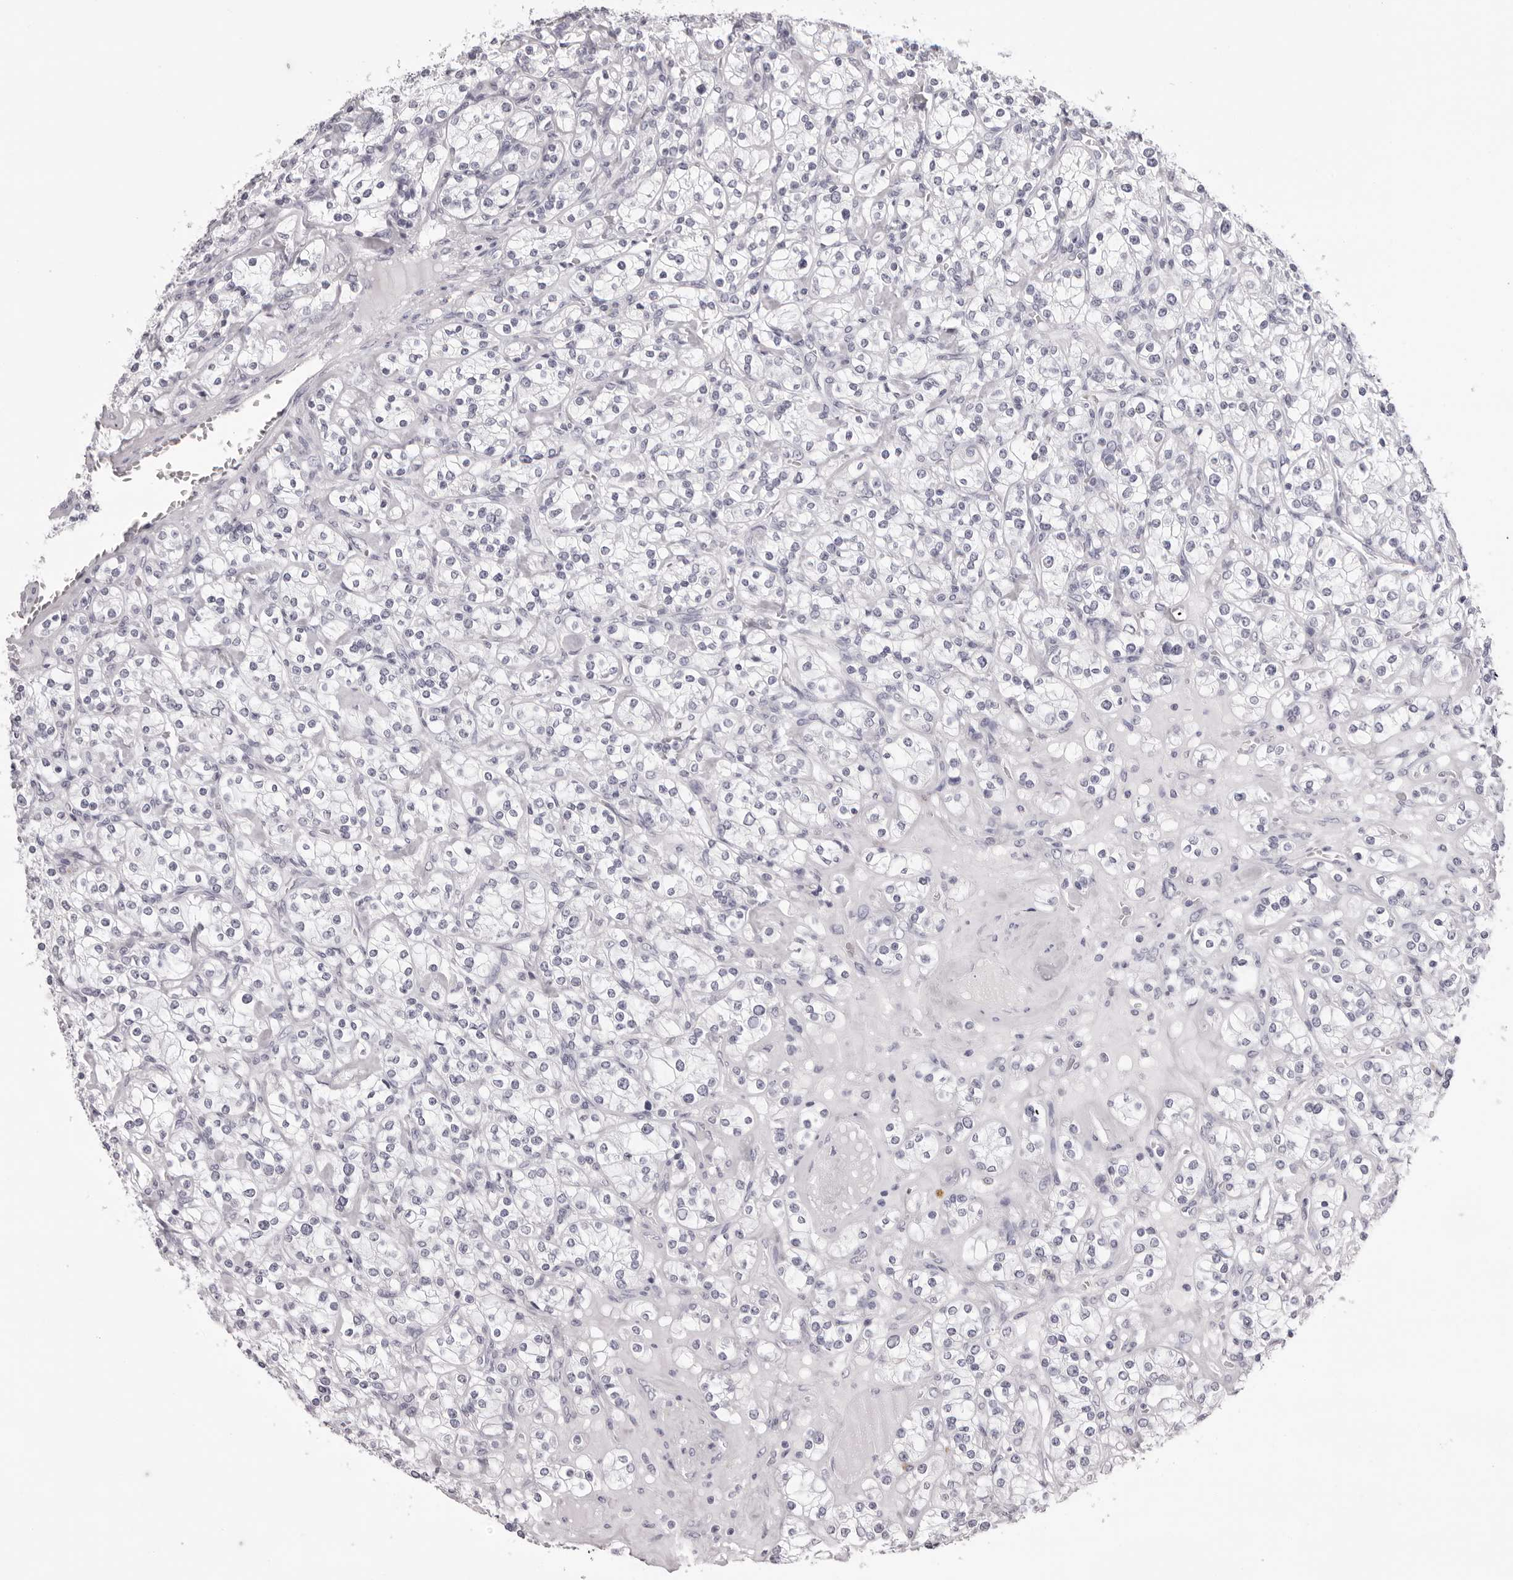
{"staining": {"intensity": "negative", "quantity": "none", "location": "none"}, "tissue": "renal cancer", "cell_type": "Tumor cells", "image_type": "cancer", "snomed": [{"axis": "morphology", "description": "Adenocarcinoma, NOS"}, {"axis": "topography", "description": "Kidney"}], "caption": "The histopathology image exhibits no significant expression in tumor cells of adenocarcinoma (renal).", "gene": "RHO", "patient": {"sex": "male", "age": 77}}